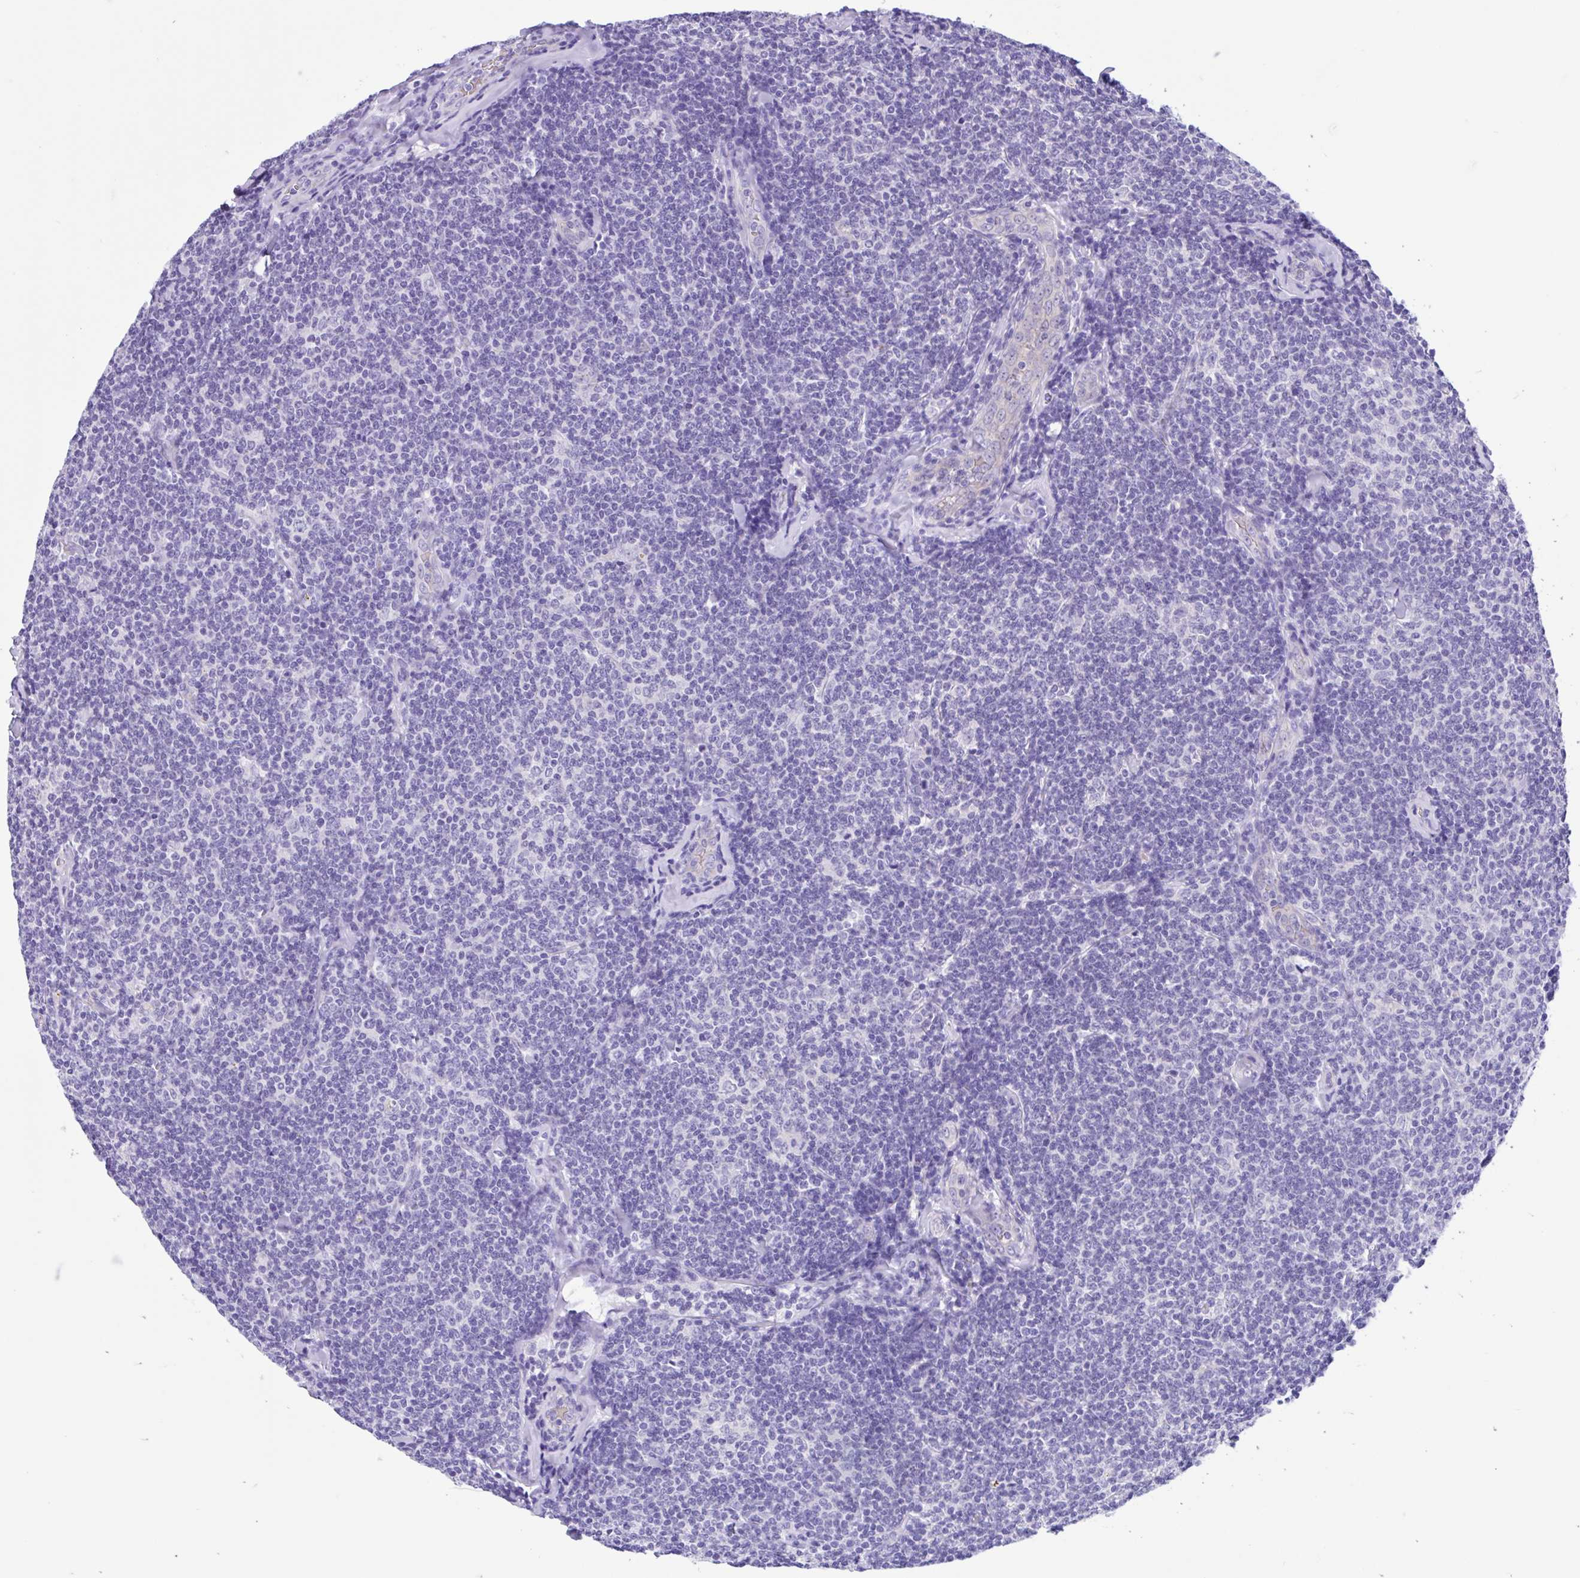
{"staining": {"intensity": "negative", "quantity": "none", "location": "none"}, "tissue": "lymphoma", "cell_type": "Tumor cells", "image_type": "cancer", "snomed": [{"axis": "morphology", "description": "Malignant lymphoma, non-Hodgkin's type, Low grade"}, {"axis": "topography", "description": "Lymph node"}], "caption": "Protein analysis of lymphoma reveals no significant positivity in tumor cells. (Immunohistochemistry, brightfield microscopy, high magnification).", "gene": "TMEM79", "patient": {"sex": "female", "age": 56}}